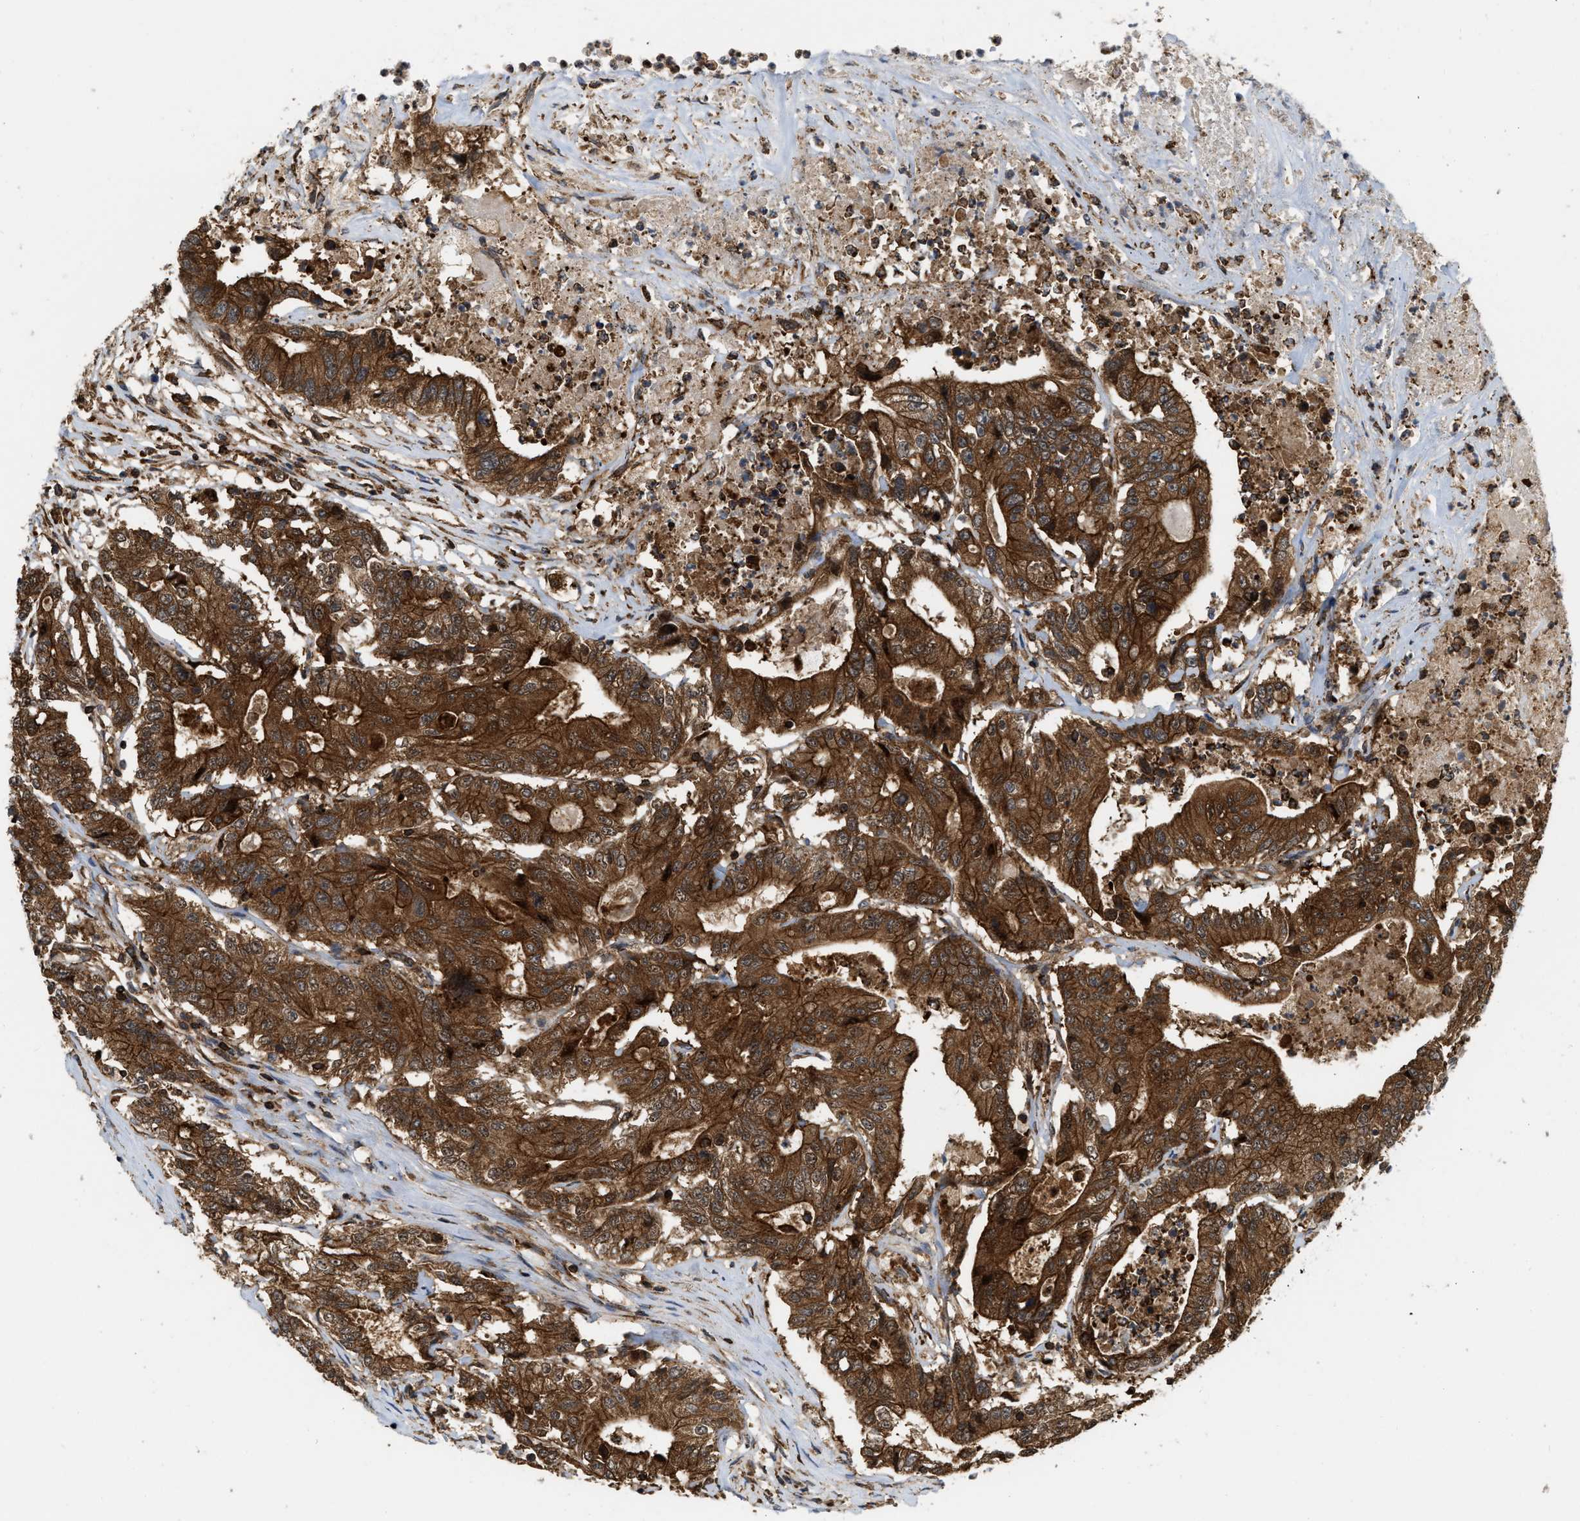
{"staining": {"intensity": "strong", "quantity": ">75%", "location": "cytoplasmic/membranous"}, "tissue": "colorectal cancer", "cell_type": "Tumor cells", "image_type": "cancer", "snomed": [{"axis": "morphology", "description": "Adenocarcinoma, NOS"}, {"axis": "topography", "description": "Colon"}], "caption": "Immunohistochemistry (IHC) (DAB) staining of human colorectal cancer shows strong cytoplasmic/membranous protein staining in approximately >75% of tumor cells.", "gene": "IQCE", "patient": {"sex": "female", "age": 77}}